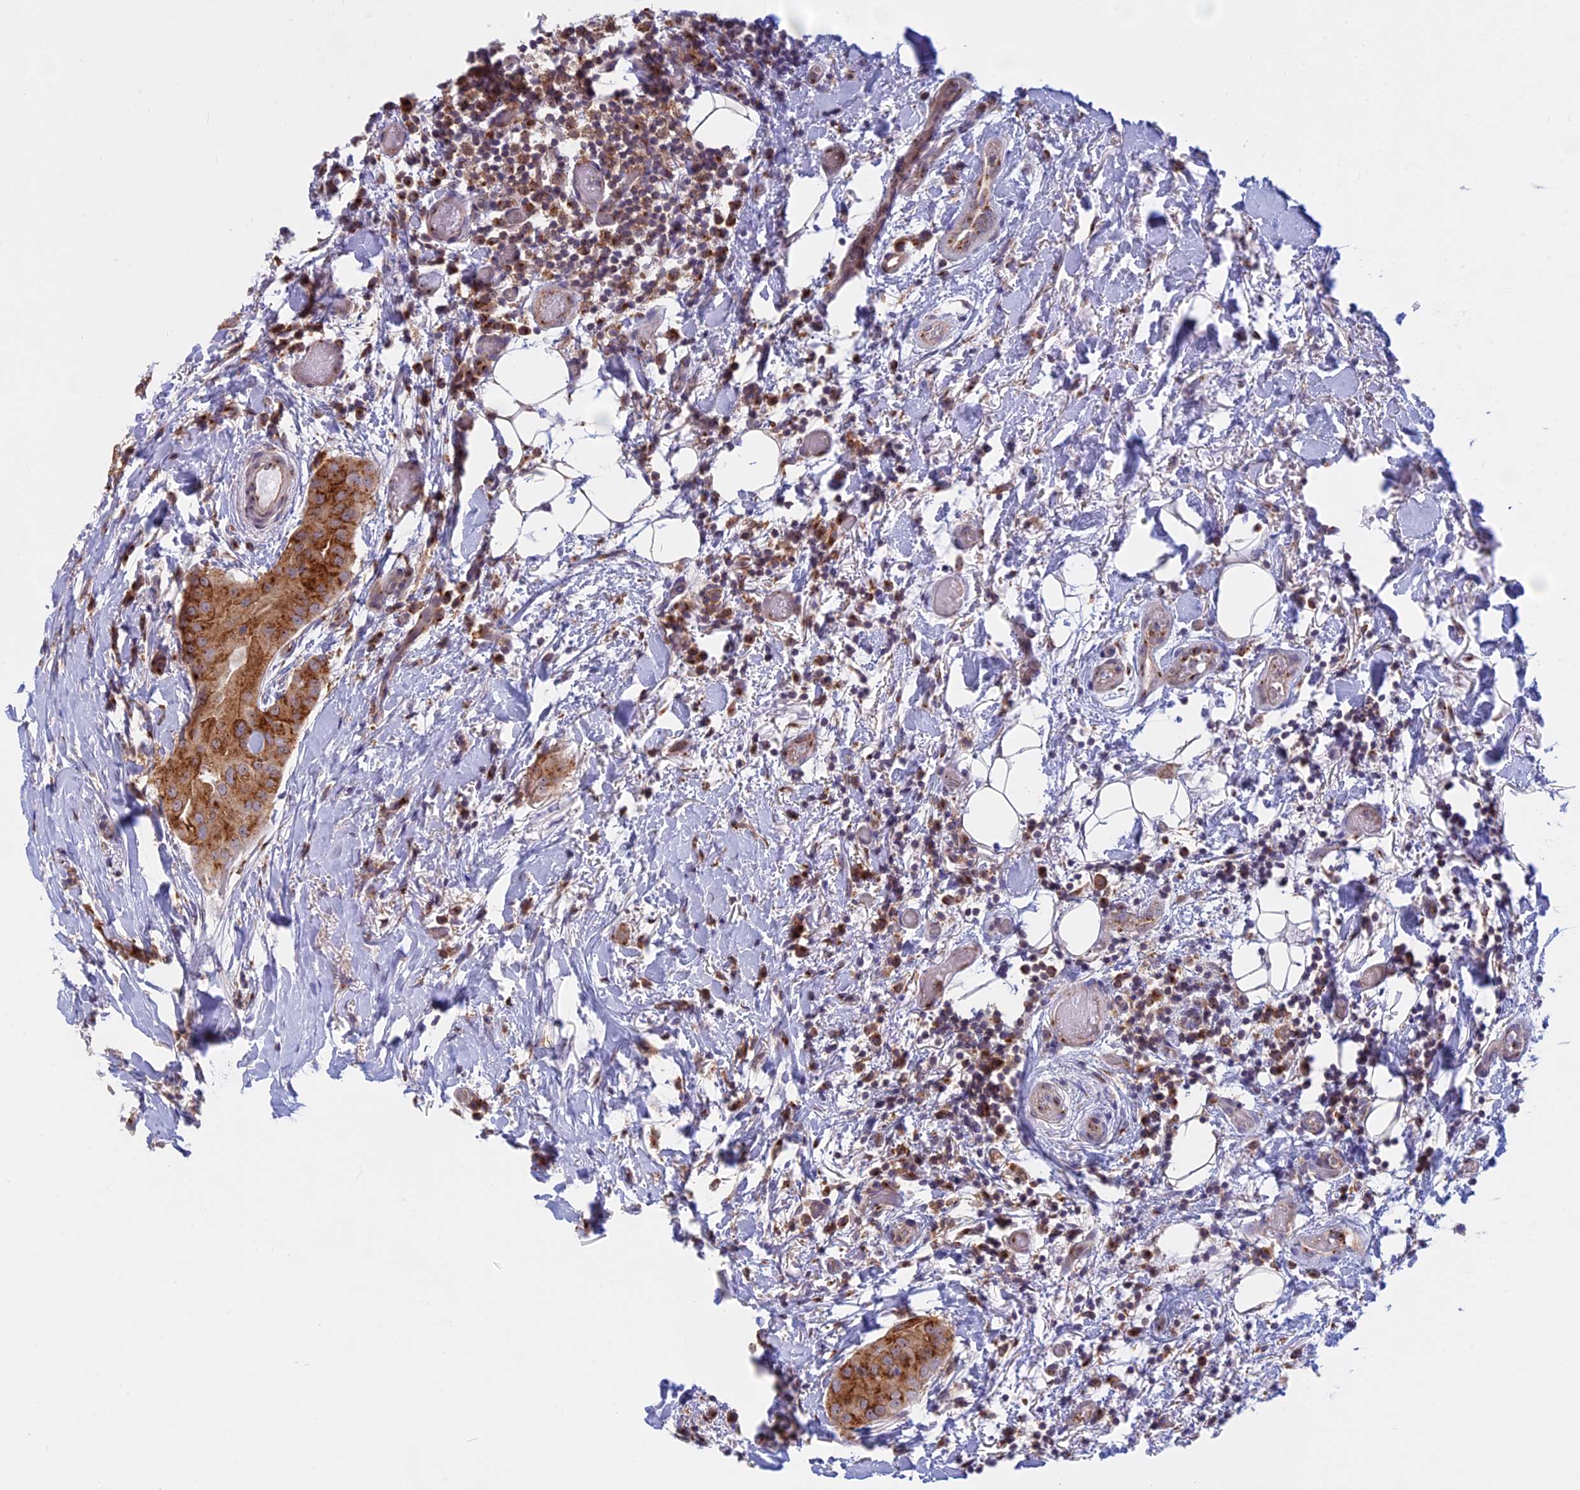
{"staining": {"intensity": "moderate", "quantity": ">75%", "location": "cytoplasmic/membranous"}, "tissue": "thyroid cancer", "cell_type": "Tumor cells", "image_type": "cancer", "snomed": [{"axis": "morphology", "description": "Papillary adenocarcinoma, NOS"}, {"axis": "topography", "description": "Thyroid gland"}], "caption": "Papillary adenocarcinoma (thyroid) stained with DAB immunohistochemistry (IHC) shows medium levels of moderate cytoplasmic/membranous staining in about >75% of tumor cells.", "gene": "CLINT1", "patient": {"sex": "male", "age": 33}}